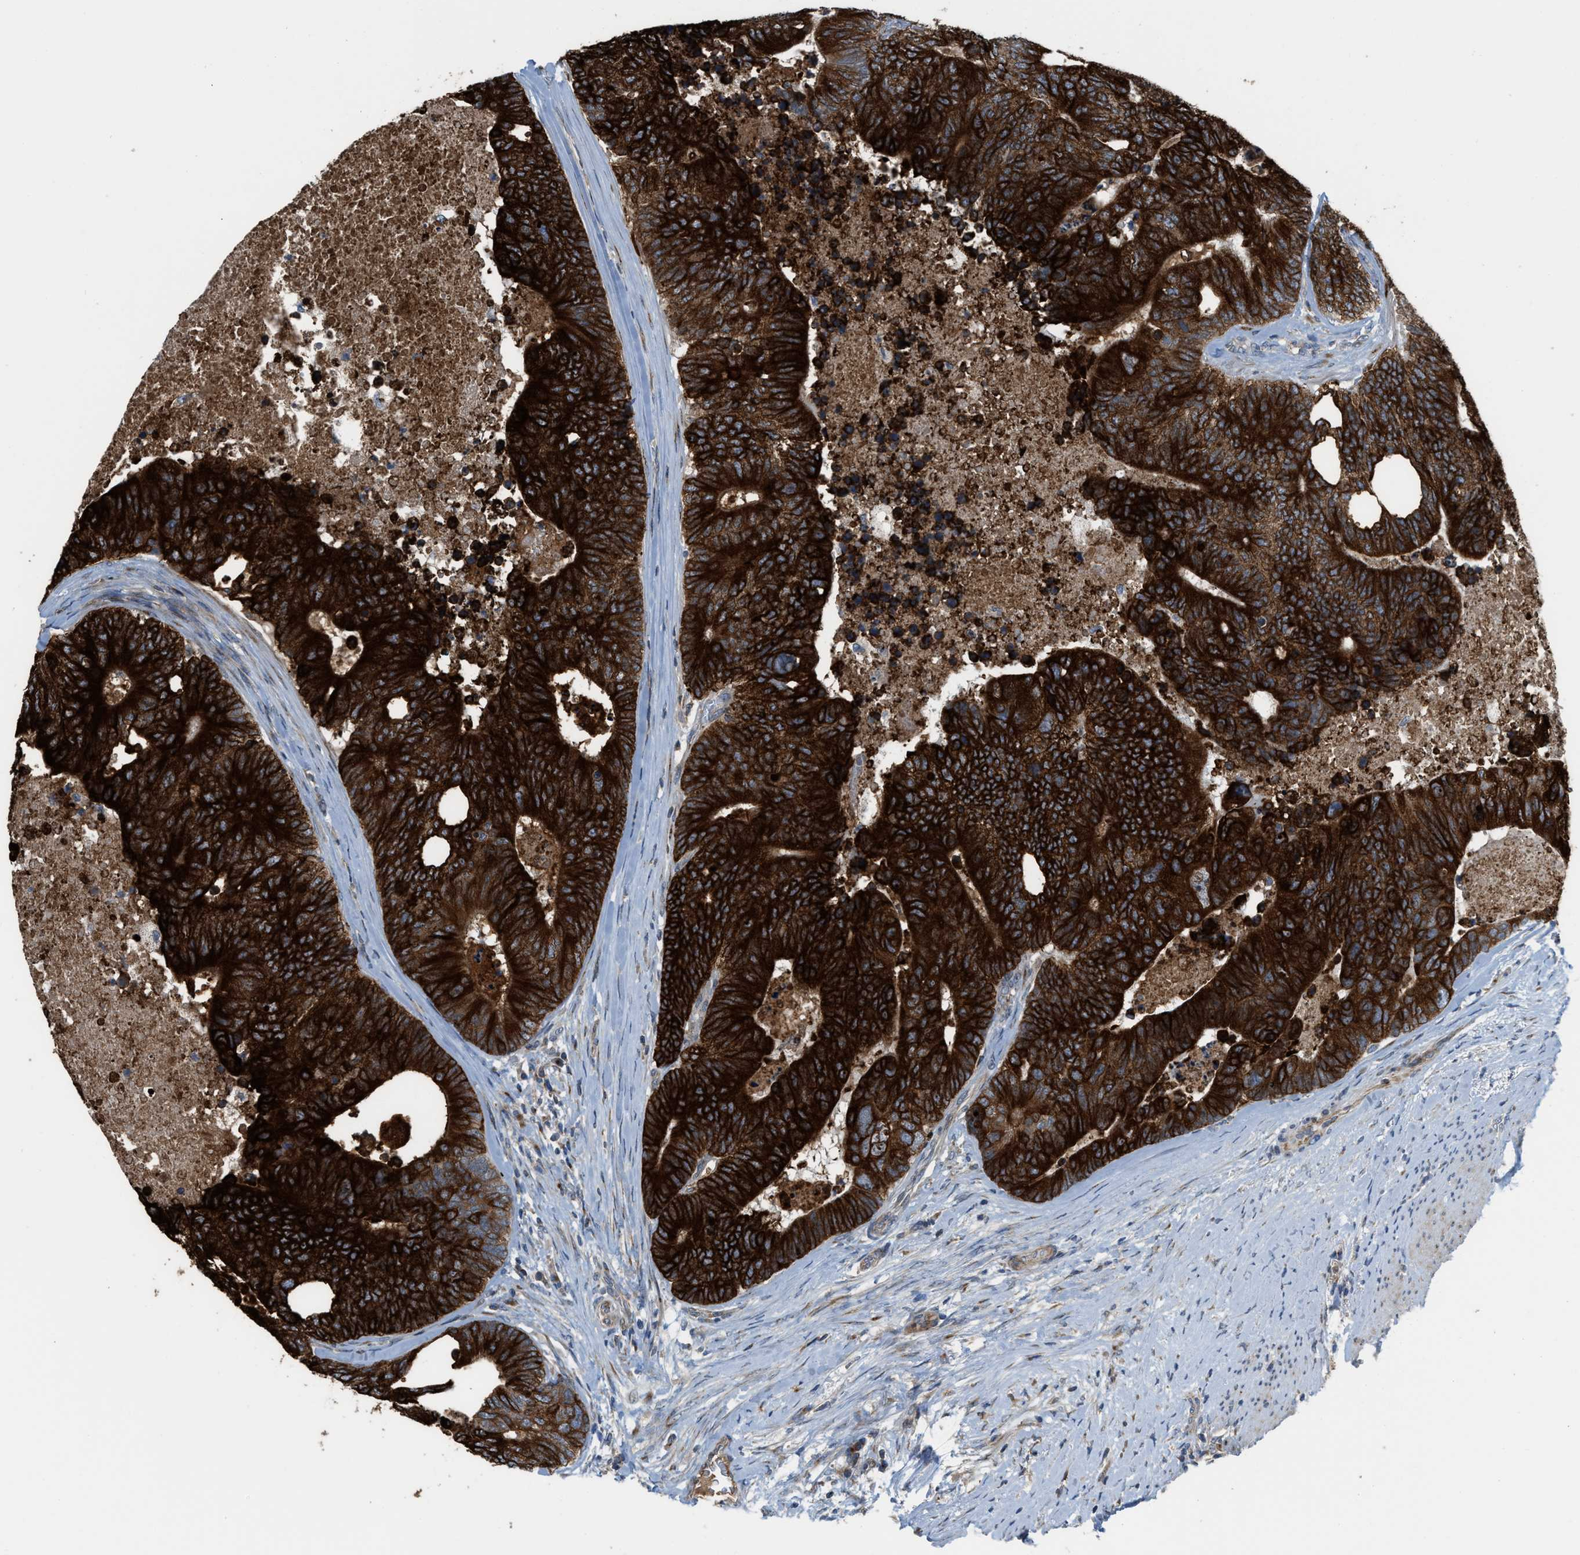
{"staining": {"intensity": "strong", "quantity": ">75%", "location": "cytoplasmic/membranous"}, "tissue": "colorectal cancer", "cell_type": "Tumor cells", "image_type": "cancer", "snomed": [{"axis": "morphology", "description": "Adenocarcinoma, NOS"}, {"axis": "topography", "description": "Colon"}], "caption": "This histopathology image exhibits immunohistochemistry (IHC) staining of human colorectal cancer (adenocarcinoma), with high strong cytoplasmic/membranous staining in approximately >75% of tumor cells.", "gene": "DIPK1A", "patient": {"sex": "female", "age": 67}}